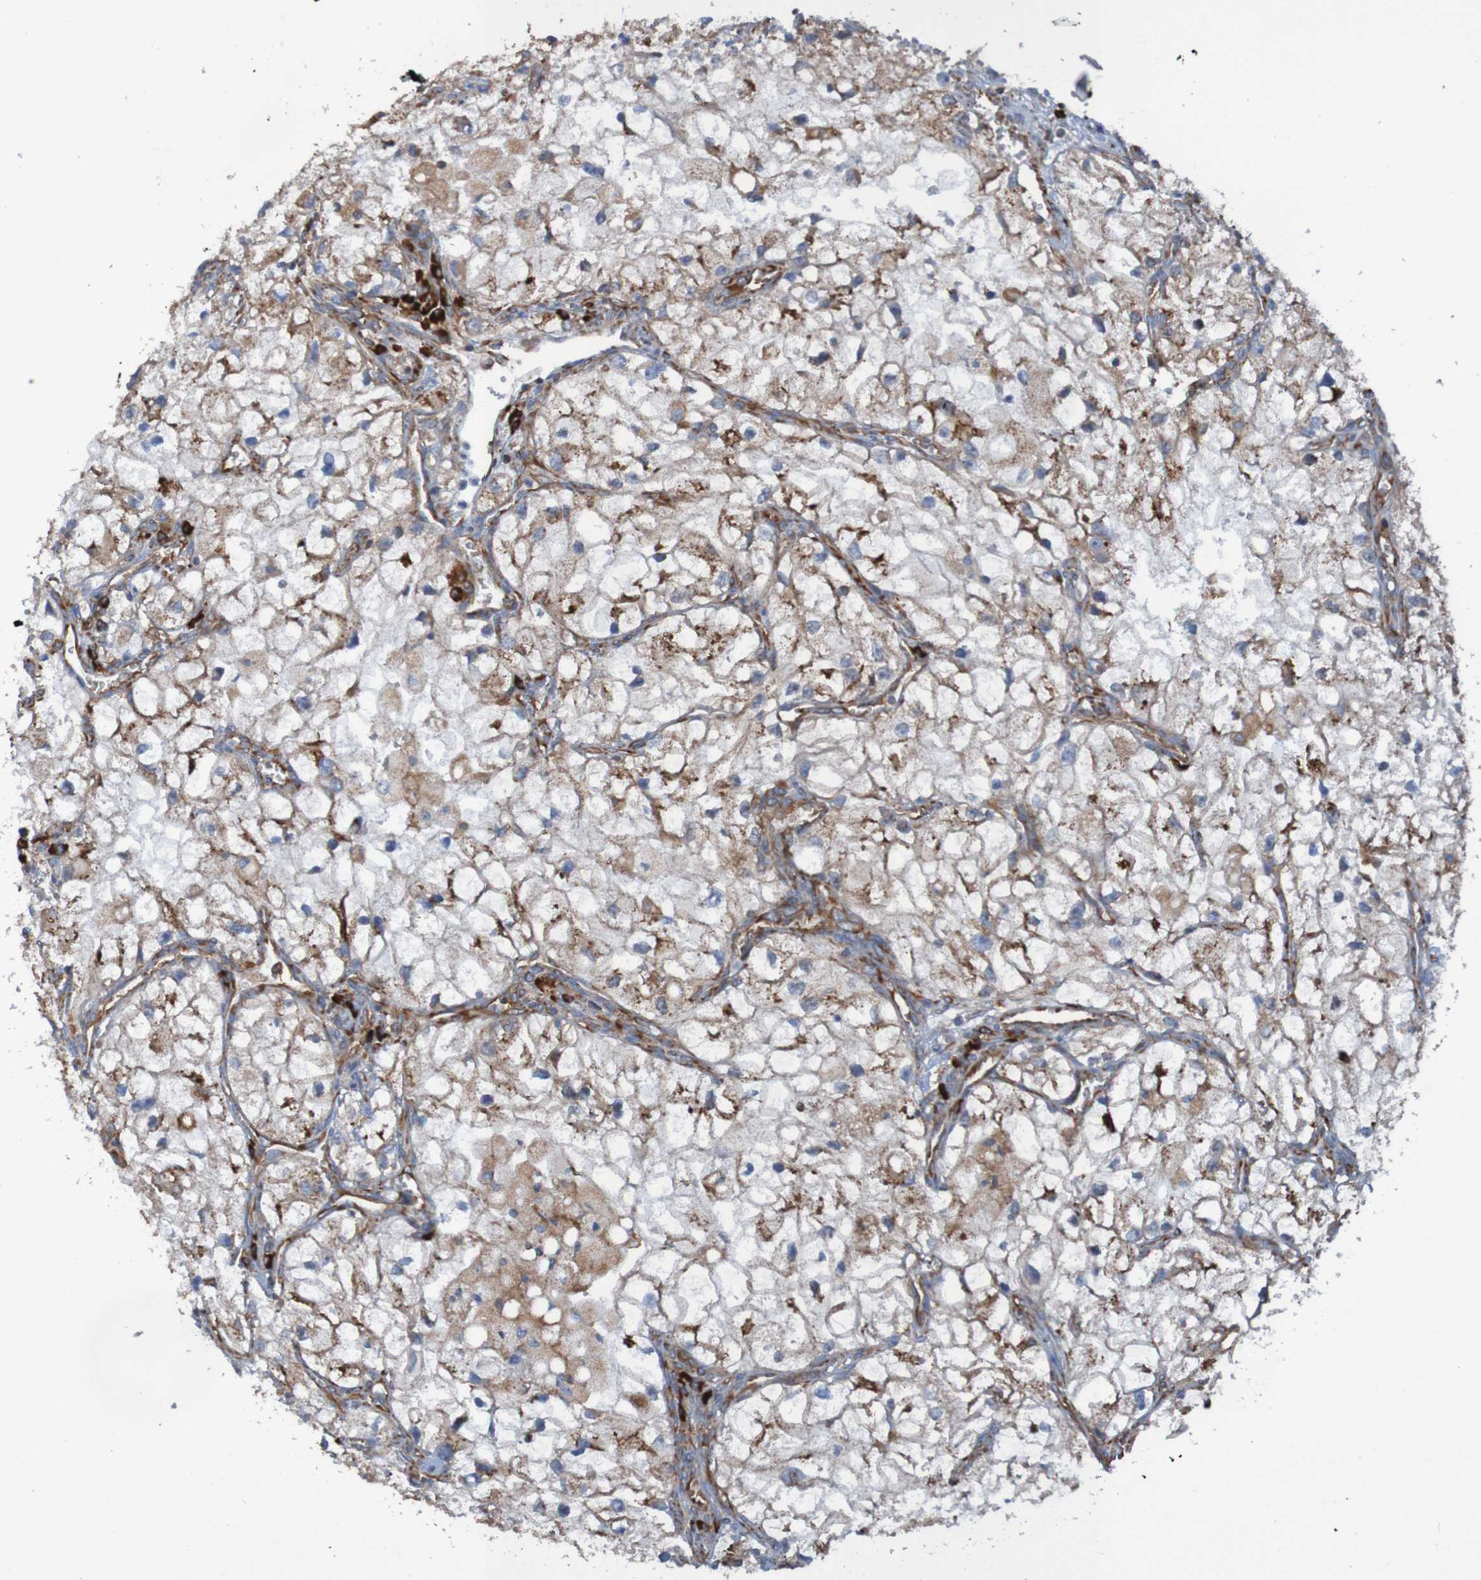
{"staining": {"intensity": "weak", "quantity": "25%-75%", "location": "cytoplasmic/membranous"}, "tissue": "renal cancer", "cell_type": "Tumor cells", "image_type": "cancer", "snomed": [{"axis": "morphology", "description": "Adenocarcinoma, NOS"}, {"axis": "topography", "description": "Kidney"}], "caption": "This is an image of immunohistochemistry (IHC) staining of renal cancer, which shows weak staining in the cytoplasmic/membranous of tumor cells.", "gene": "RPL10", "patient": {"sex": "female", "age": 70}}